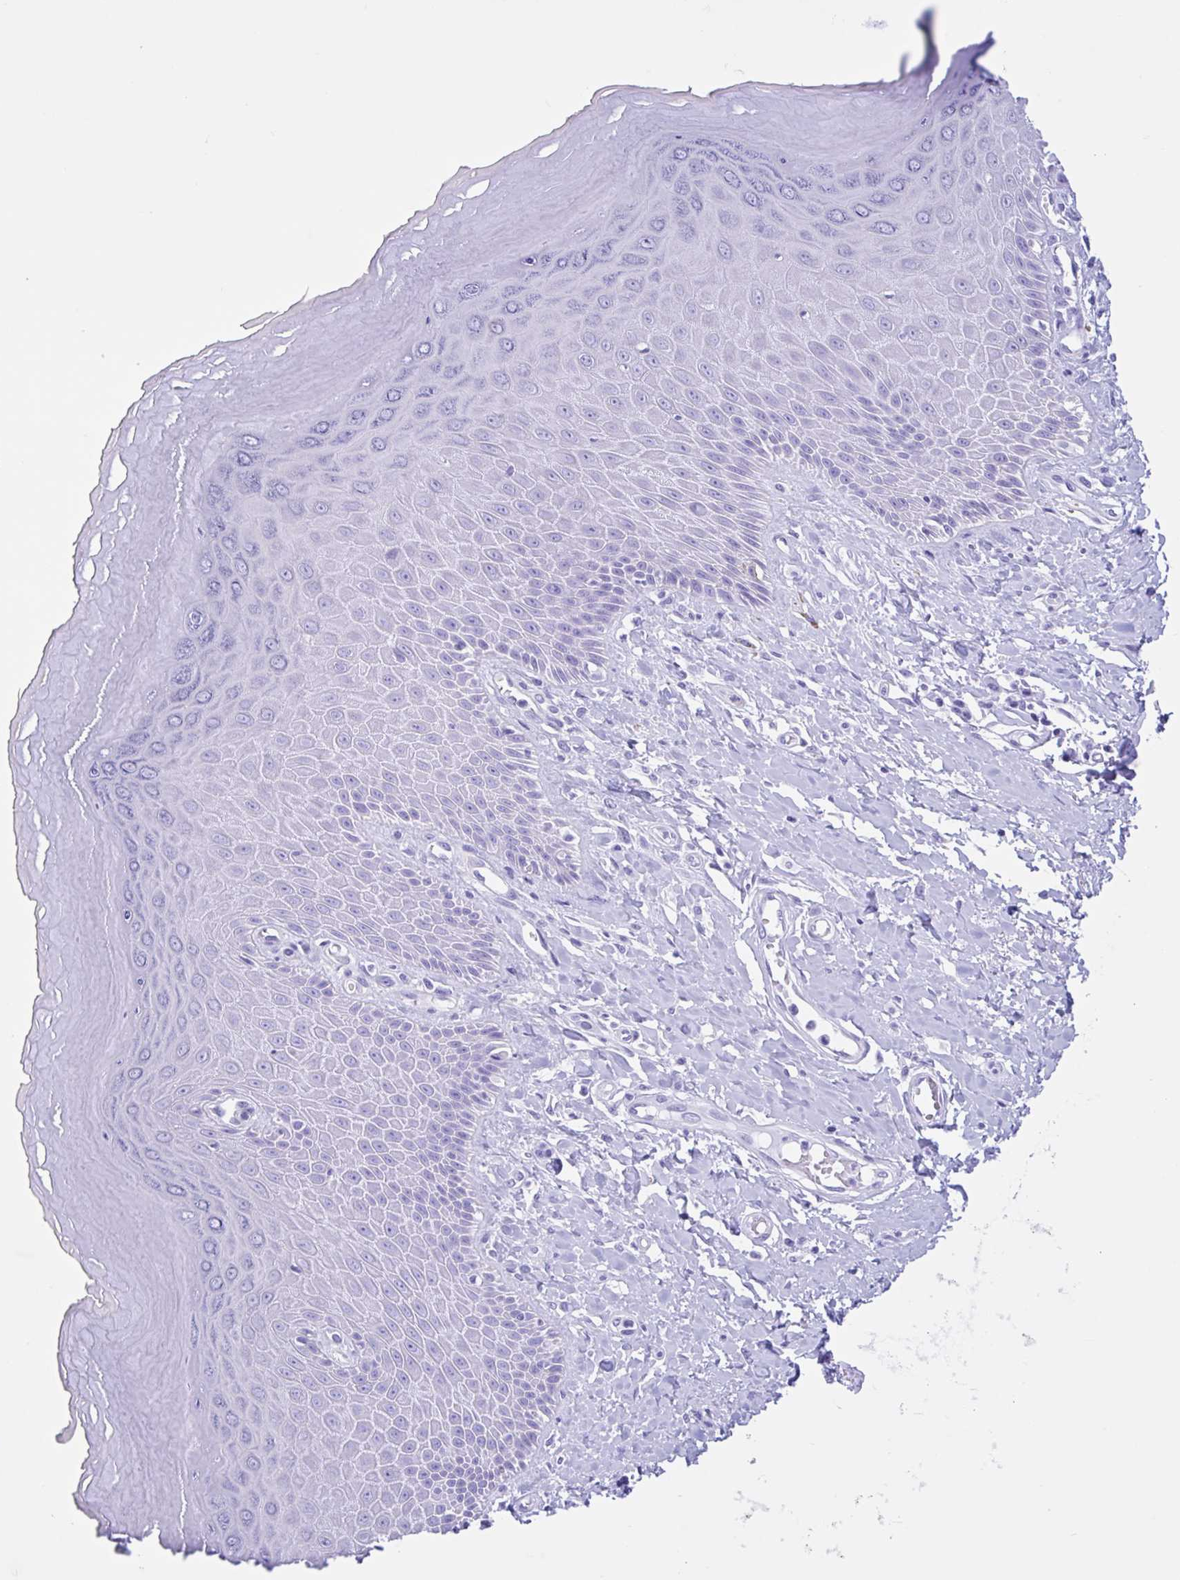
{"staining": {"intensity": "negative", "quantity": "none", "location": "none"}, "tissue": "skin", "cell_type": "Epidermal cells", "image_type": "normal", "snomed": [{"axis": "morphology", "description": "Normal tissue, NOS"}, {"axis": "topography", "description": "Anal"}, {"axis": "topography", "description": "Peripheral nerve tissue"}], "caption": "This is a photomicrograph of IHC staining of normal skin, which shows no positivity in epidermal cells. The staining was performed using DAB (3,3'-diaminobenzidine) to visualize the protein expression in brown, while the nuclei were stained in blue with hematoxylin (Magnification: 20x).", "gene": "IAPP", "patient": {"sex": "male", "age": 78}}